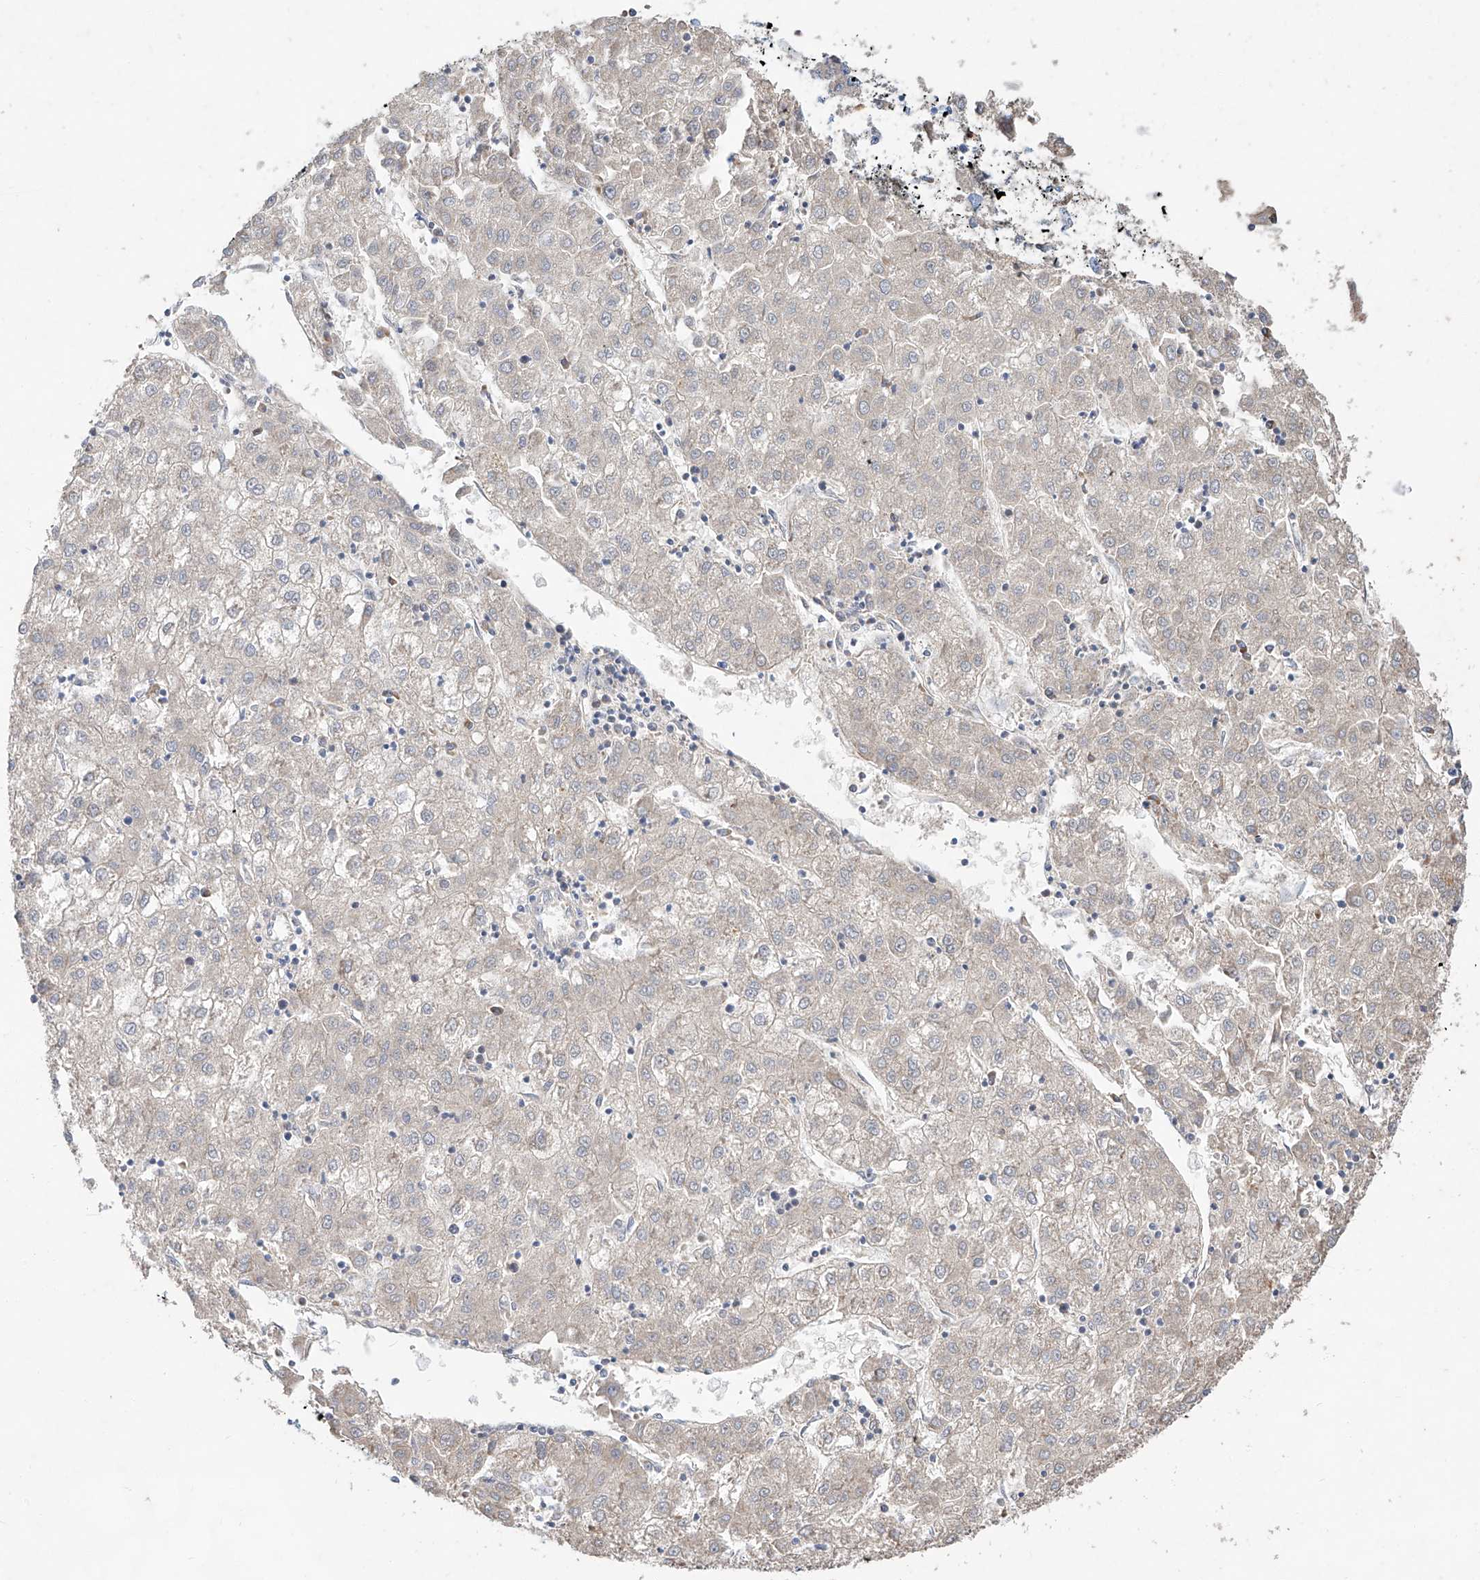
{"staining": {"intensity": "negative", "quantity": "none", "location": "none"}, "tissue": "liver cancer", "cell_type": "Tumor cells", "image_type": "cancer", "snomed": [{"axis": "morphology", "description": "Carcinoma, Hepatocellular, NOS"}, {"axis": "topography", "description": "Liver"}], "caption": "Tumor cells show no significant positivity in hepatocellular carcinoma (liver).", "gene": "DIRAS3", "patient": {"sex": "male", "age": 72}}